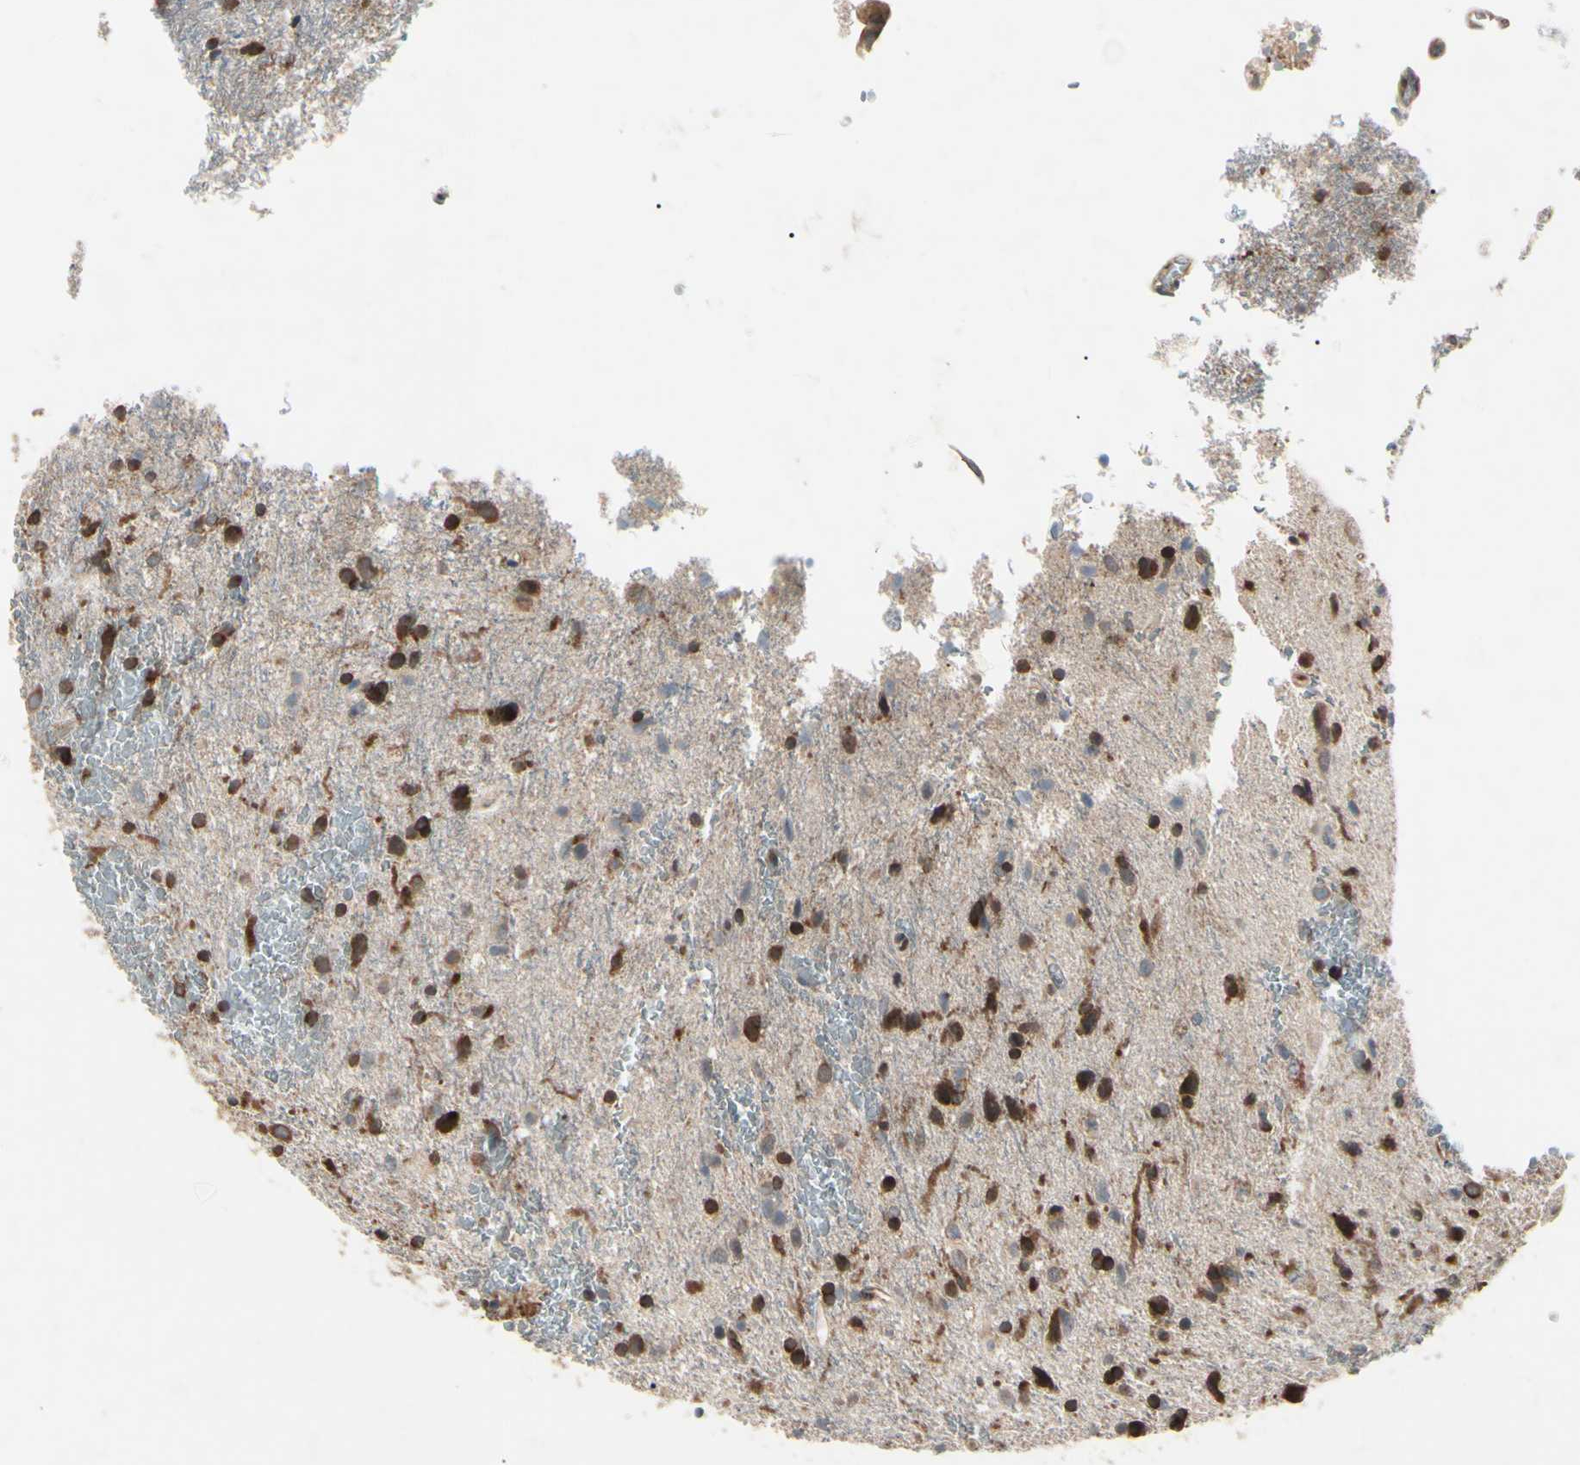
{"staining": {"intensity": "strong", "quantity": ">75%", "location": "cytoplasmic/membranous,nuclear"}, "tissue": "glioma", "cell_type": "Tumor cells", "image_type": "cancer", "snomed": [{"axis": "morphology", "description": "Glioma, malignant, Low grade"}, {"axis": "topography", "description": "Brain"}], "caption": "Protein staining demonstrates strong cytoplasmic/membranous and nuclear positivity in approximately >75% of tumor cells in glioma. (Stains: DAB (3,3'-diaminobenzidine) in brown, nuclei in blue, Microscopy: brightfield microscopy at high magnification).", "gene": "MAPRE1", "patient": {"sex": "male", "age": 77}}